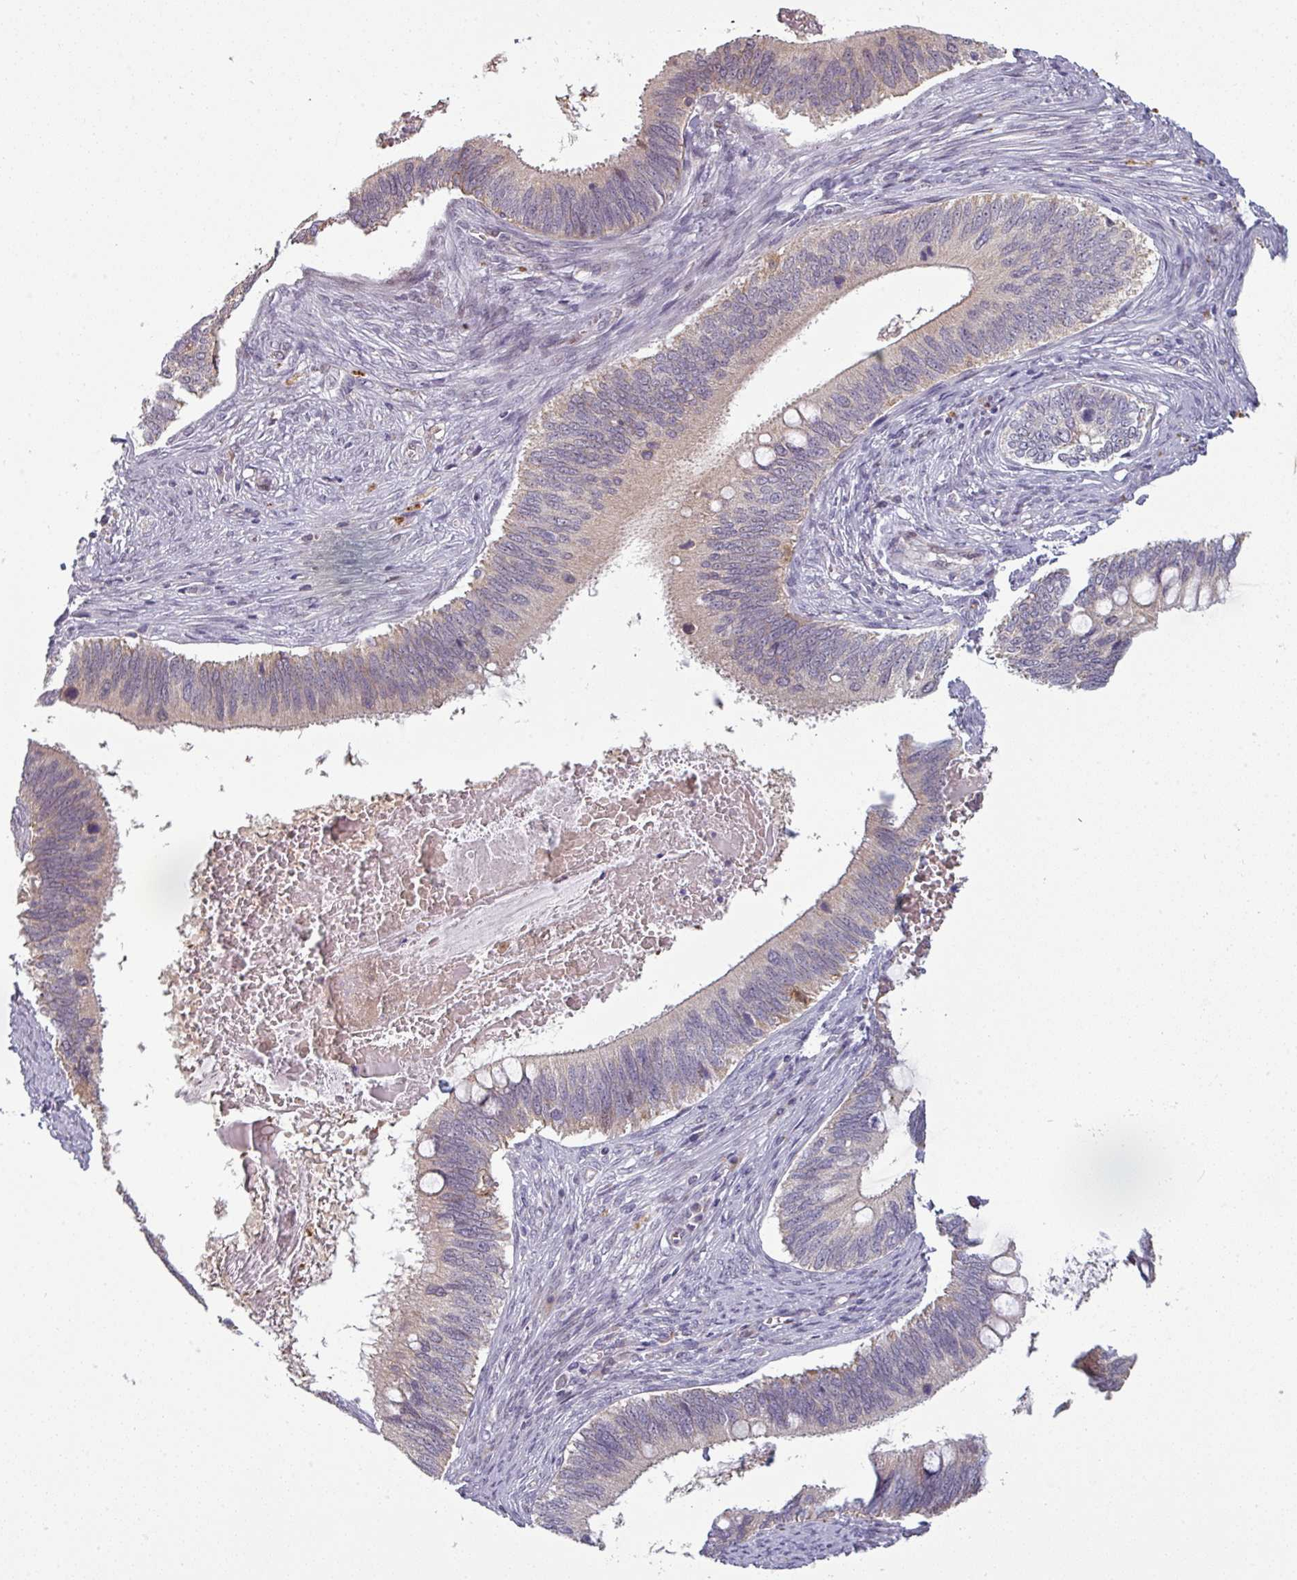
{"staining": {"intensity": "negative", "quantity": "none", "location": "none"}, "tissue": "cervical cancer", "cell_type": "Tumor cells", "image_type": "cancer", "snomed": [{"axis": "morphology", "description": "Adenocarcinoma, NOS"}, {"axis": "topography", "description": "Cervix"}], "caption": "IHC histopathology image of neoplastic tissue: human cervical adenocarcinoma stained with DAB (3,3'-diaminobenzidine) displays no significant protein staining in tumor cells.", "gene": "C2orf16", "patient": {"sex": "female", "age": 42}}